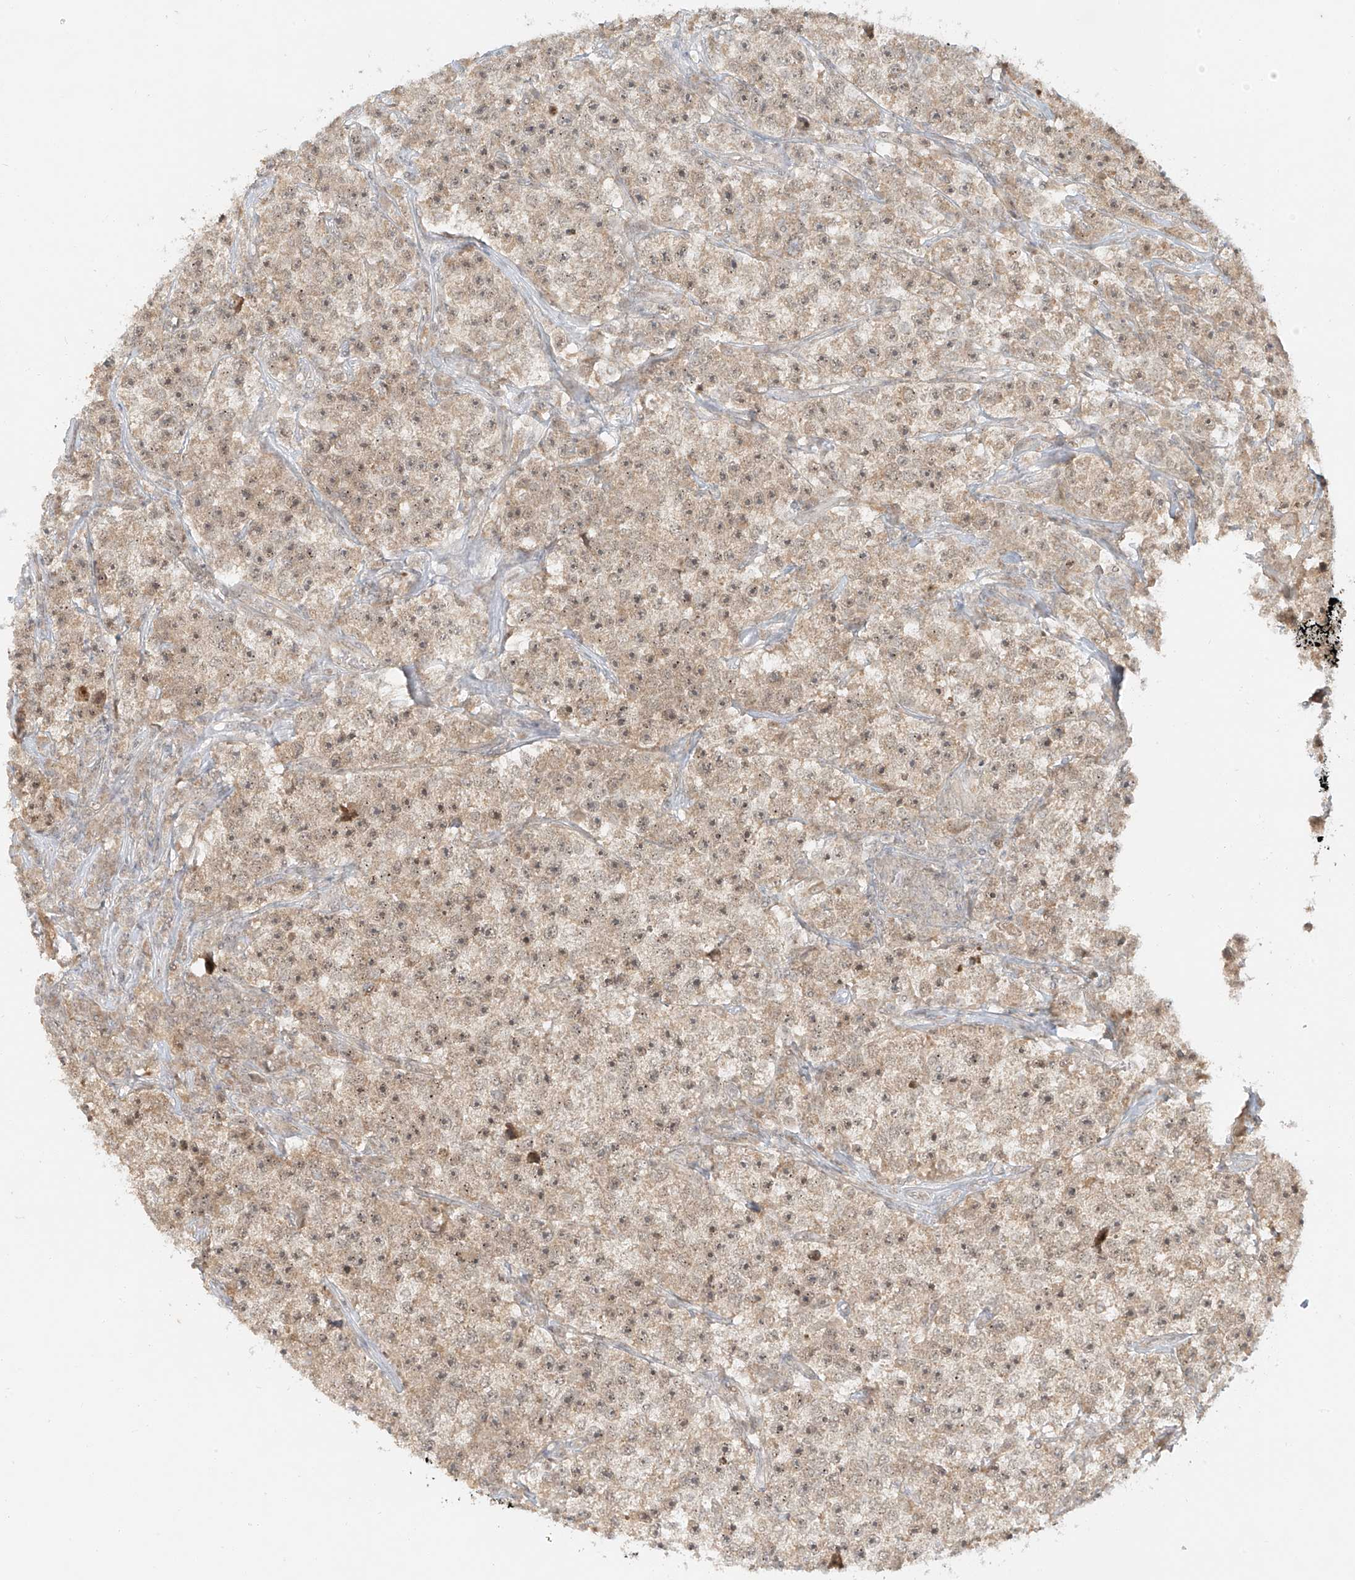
{"staining": {"intensity": "weak", "quantity": ">75%", "location": "cytoplasmic/membranous,nuclear"}, "tissue": "testis cancer", "cell_type": "Tumor cells", "image_type": "cancer", "snomed": [{"axis": "morphology", "description": "Seminoma, NOS"}, {"axis": "topography", "description": "Testis"}], "caption": "The image reveals staining of seminoma (testis), revealing weak cytoplasmic/membranous and nuclear protein staining (brown color) within tumor cells.", "gene": "MIPEP", "patient": {"sex": "male", "age": 22}}